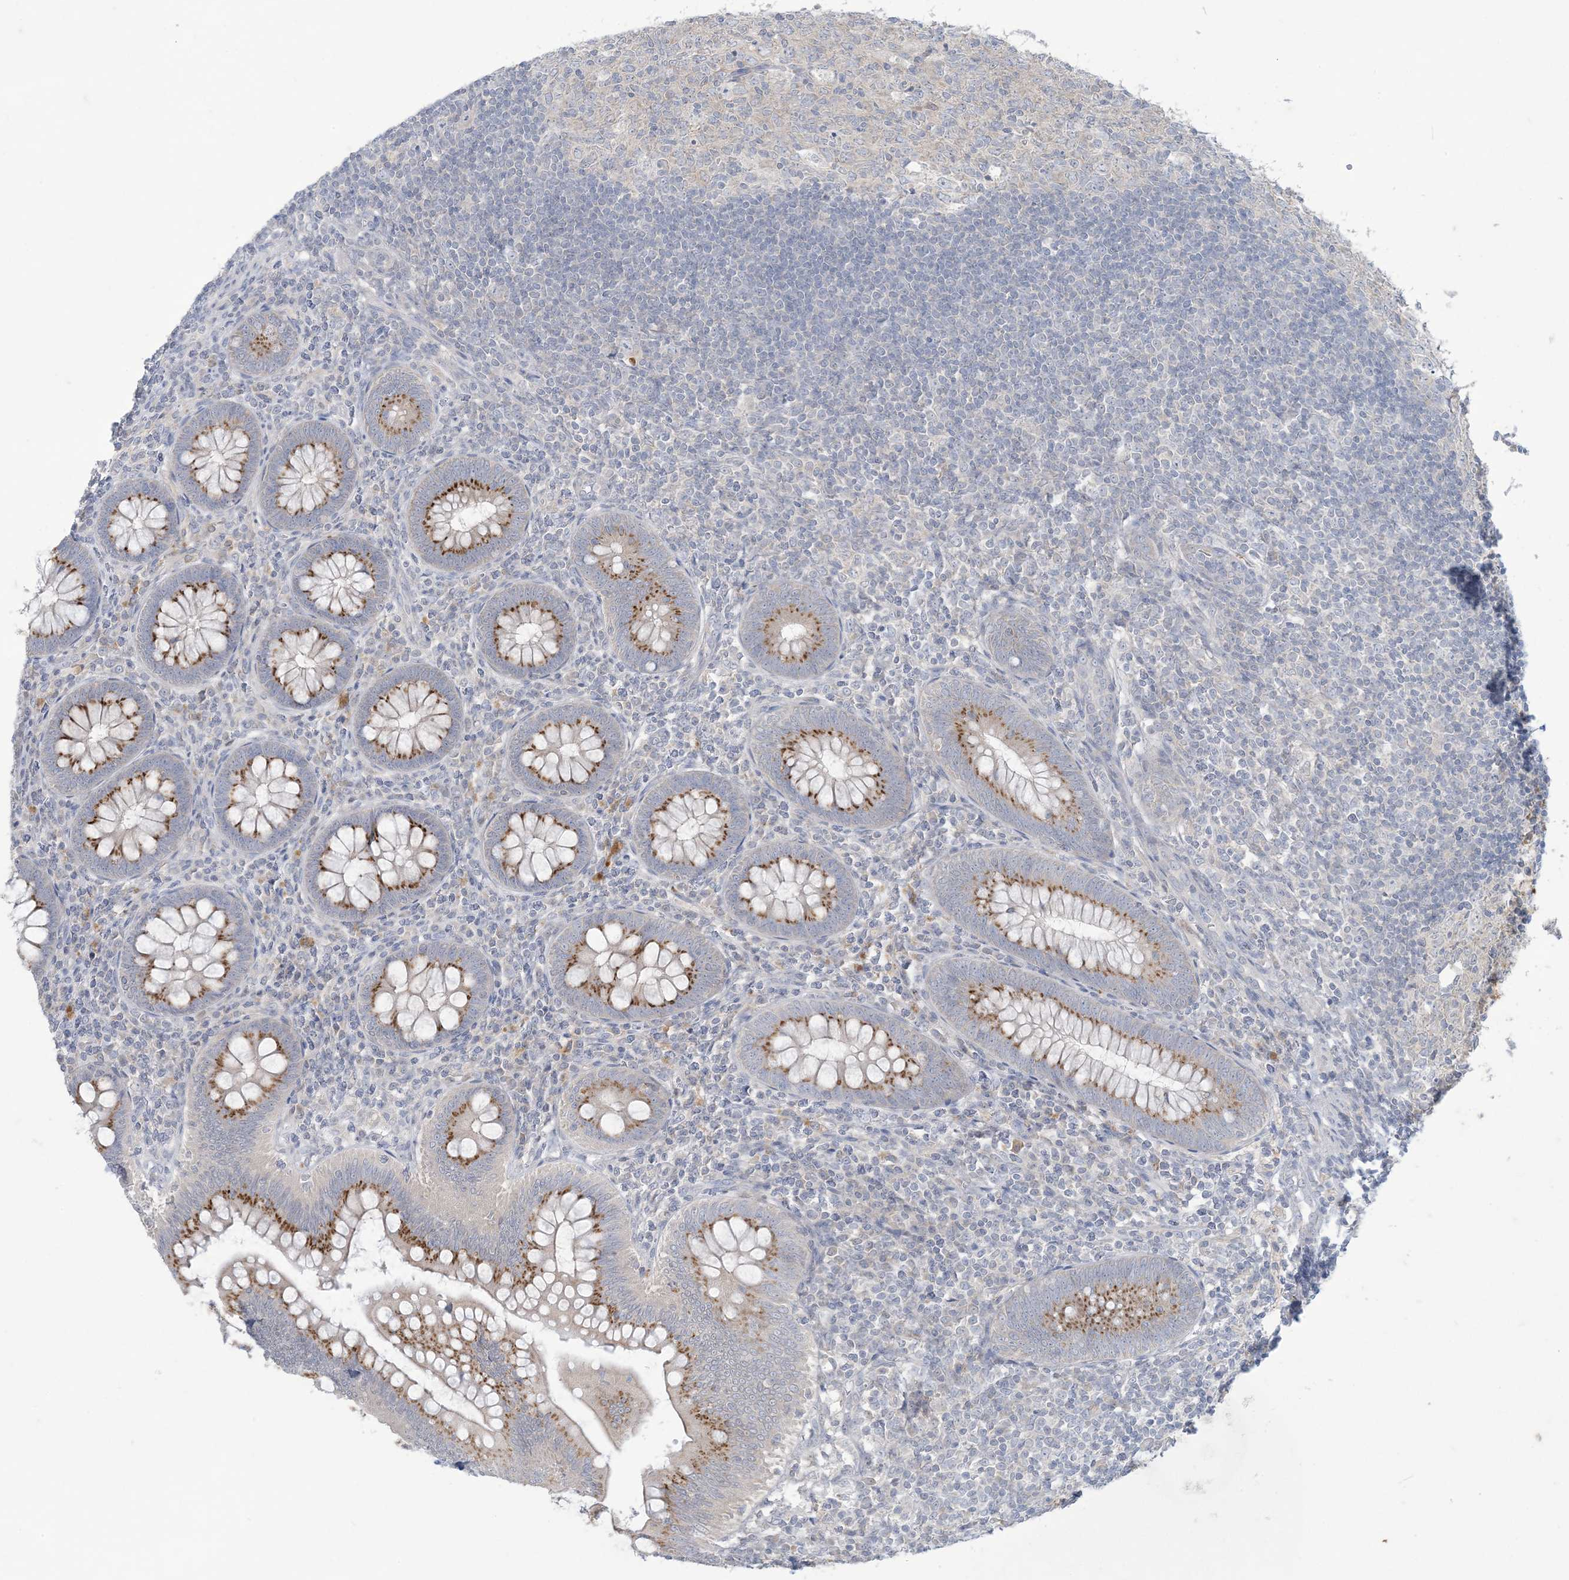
{"staining": {"intensity": "moderate", "quantity": "25%-75%", "location": "cytoplasmic/membranous"}, "tissue": "appendix", "cell_type": "Glandular cells", "image_type": "normal", "snomed": [{"axis": "morphology", "description": "Normal tissue, NOS"}, {"axis": "topography", "description": "Appendix"}], "caption": "Immunohistochemical staining of normal human appendix exhibits moderate cytoplasmic/membranous protein positivity in approximately 25%-75% of glandular cells. (DAB IHC with brightfield microscopy, high magnification).", "gene": "KIF3A", "patient": {"sex": "male", "age": 14}}